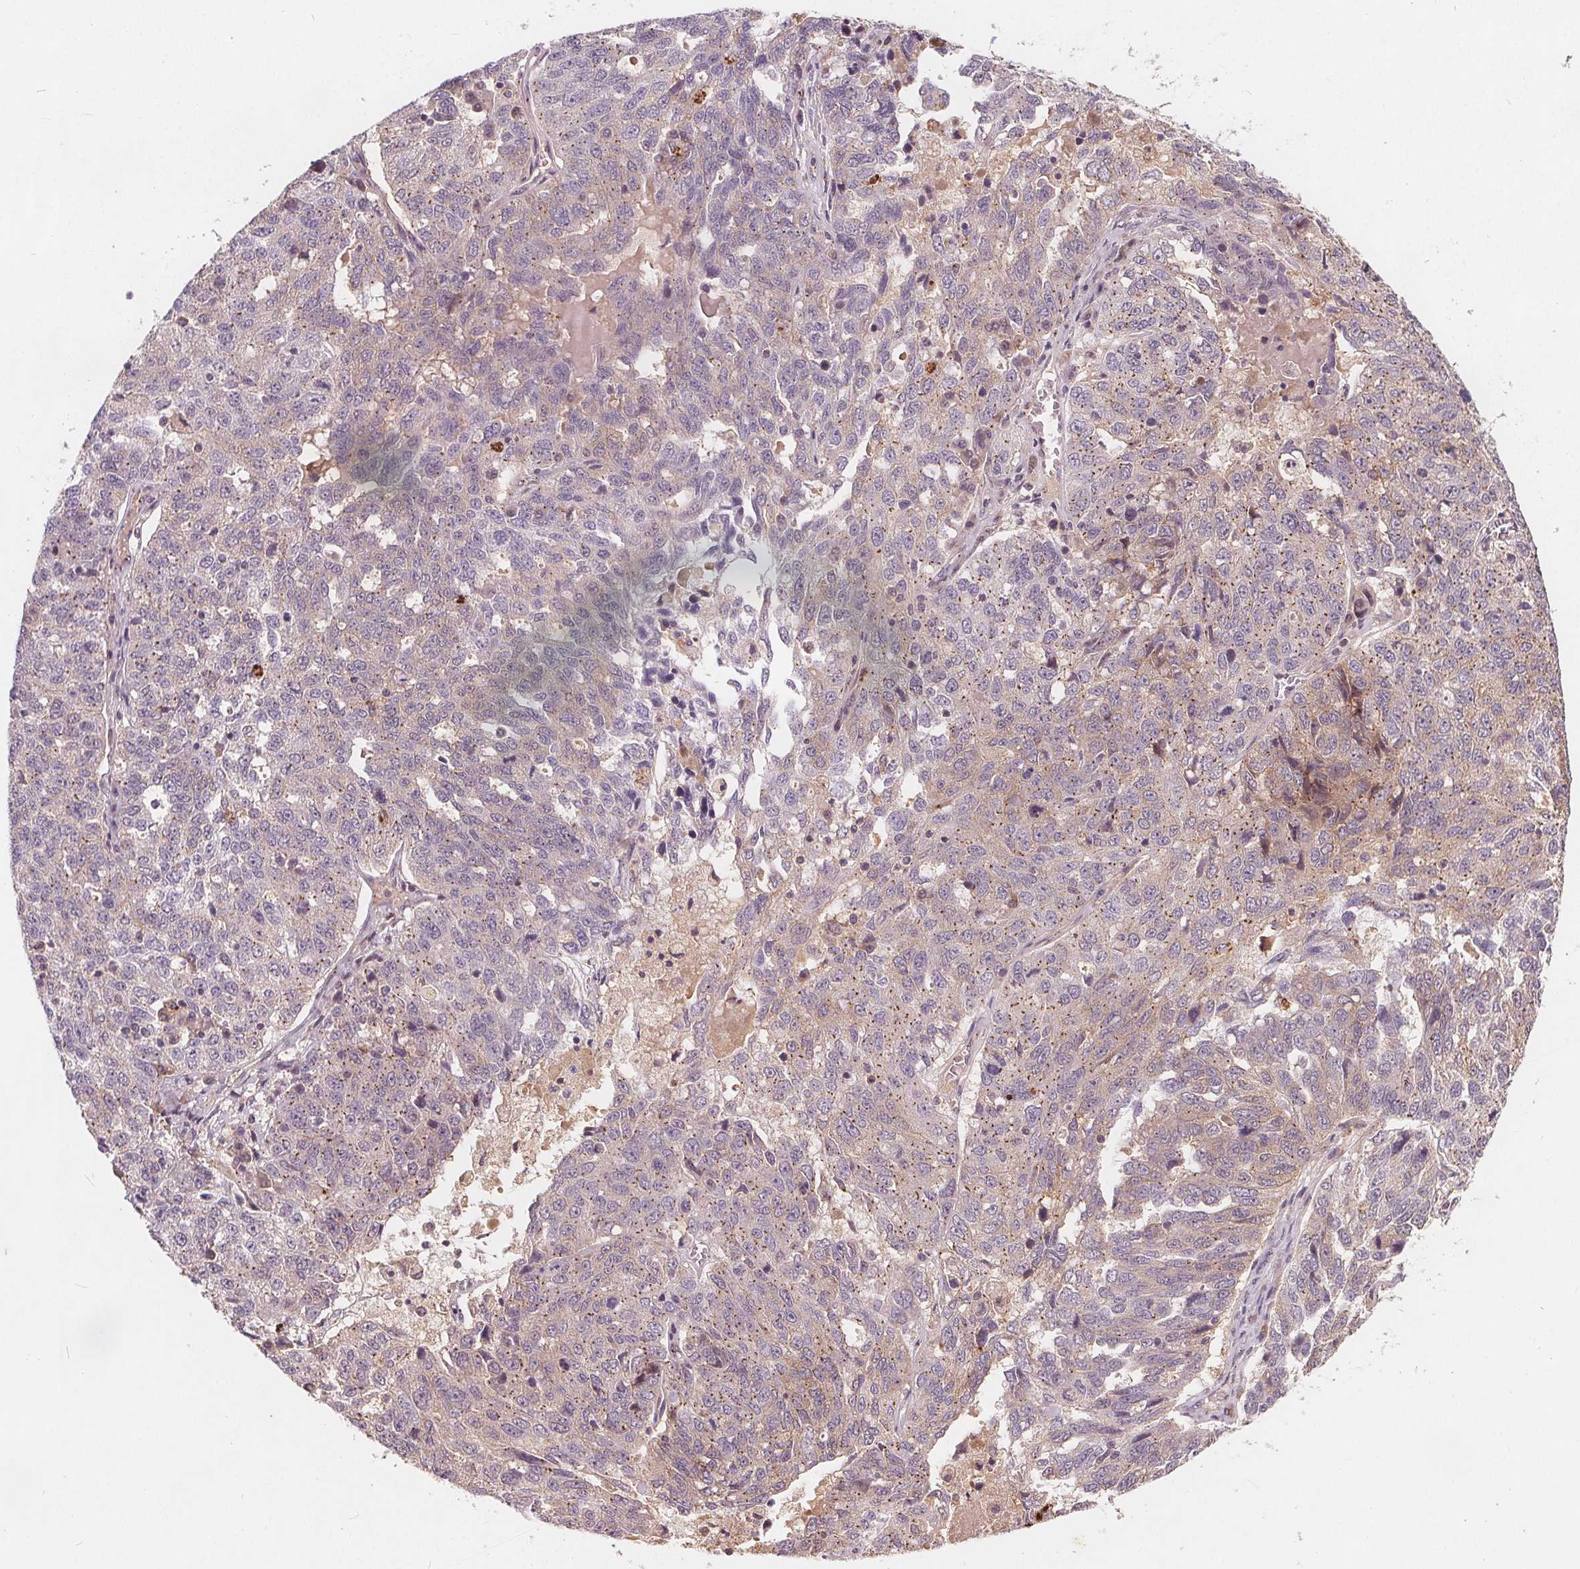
{"staining": {"intensity": "weak", "quantity": "25%-75%", "location": "cytoplasmic/membranous"}, "tissue": "ovarian cancer", "cell_type": "Tumor cells", "image_type": "cancer", "snomed": [{"axis": "morphology", "description": "Cystadenocarcinoma, serous, NOS"}, {"axis": "topography", "description": "Ovary"}], "caption": "Serous cystadenocarcinoma (ovarian) stained for a protein (brown) demonstrates weak cytoplasmic/membranous positive staining in approximately 25%-75% of tumor cells.", "gene": "CSNK1G2", "patient": {"sex": "female", "age": 71}}